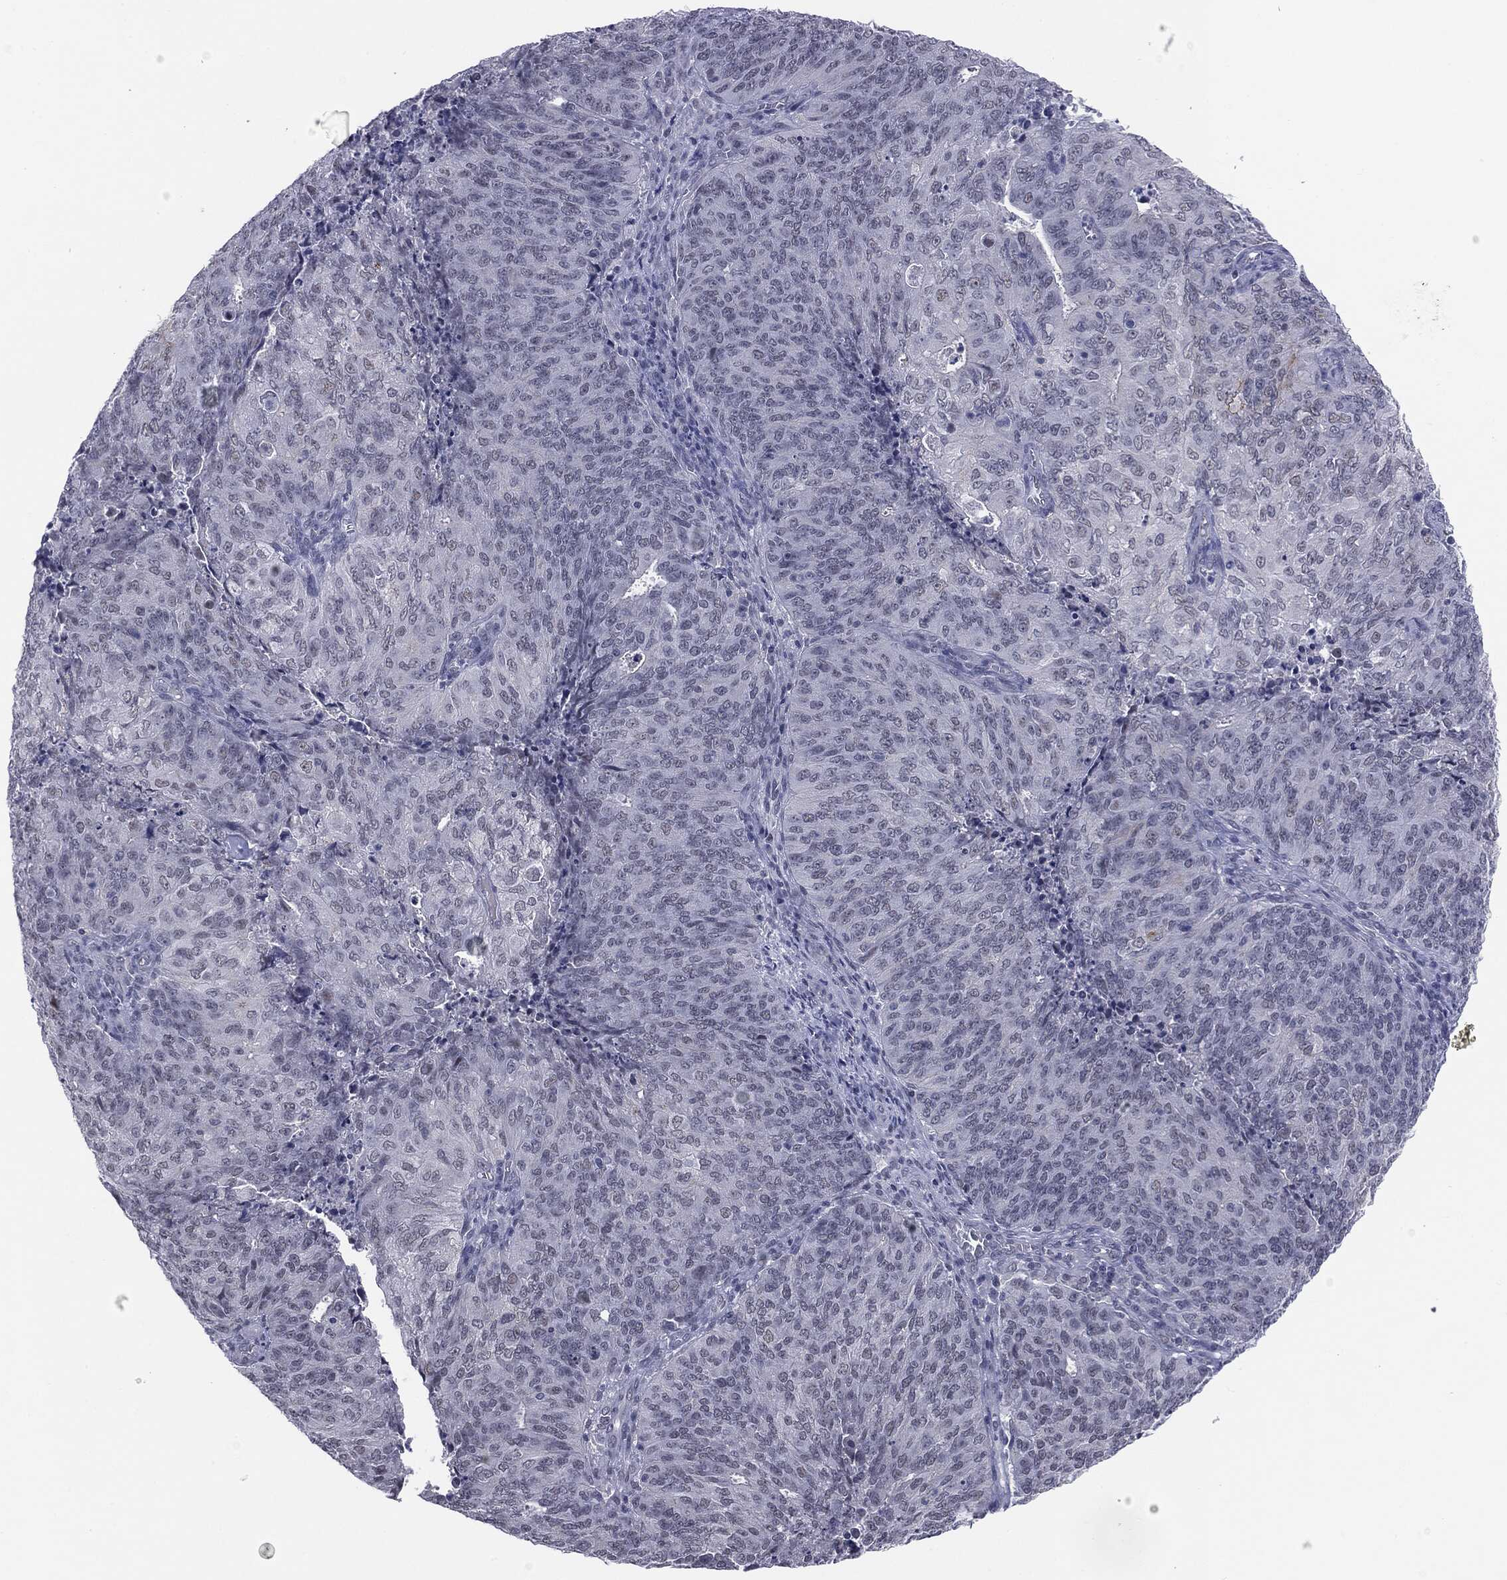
{"staining": {"intensity": "negative", "quantity": "none", "location": "none"}, "tissue": "endometrial cancer", "cell_type": "Tumor cells", "image_type": "cancer", "snomed": [{"axis": "morphology", "description": "Adenocarcinoma, NOS"}, {"axis": "topography", "description": "Endometrium"}], "caption": "Immunohistochemical staining of adenocarcinoma (endometrial) demonstrates no significant positivity in tumor cells.", "gene": "SLC5A5", "patient": {"sex": "female", "age": 82}}